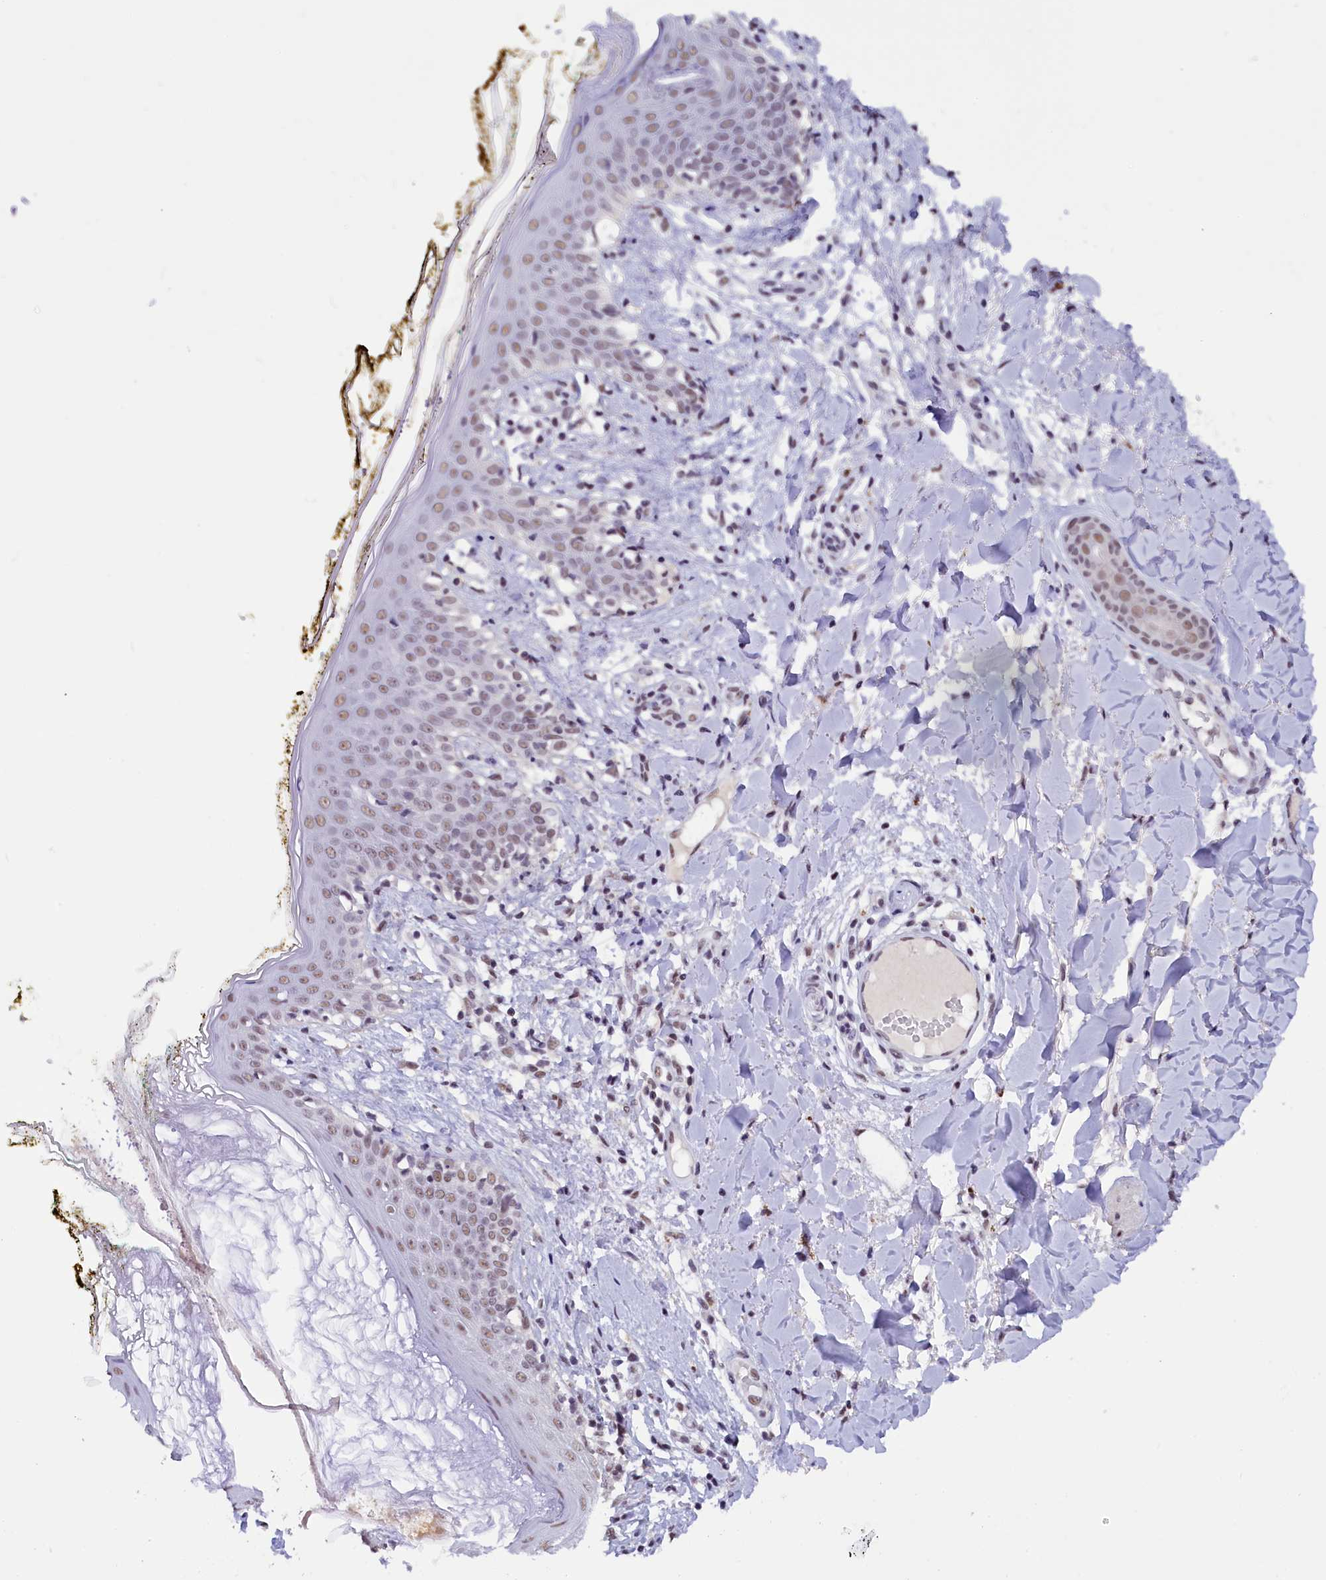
{"staining": {"intensity": "weak", "quantity": ">75%", "location": "nuclear"}, "tissue": "skin", "cell_type": "Fibroblasts", "image_type": "normal", "snomed": [{"axis": "morphology", "description": "Normal tissue, NOS"}, {"axis": "topography", "description": "Skin"}], "caption": "Skin stained with DAB immunohistochemistry (IHC) reveals low levels of weak nuclear staining in approximately >75% of fibroblasts.", "gene": "ZC3H4", "patient": {"sex": "female", "age": 34}}